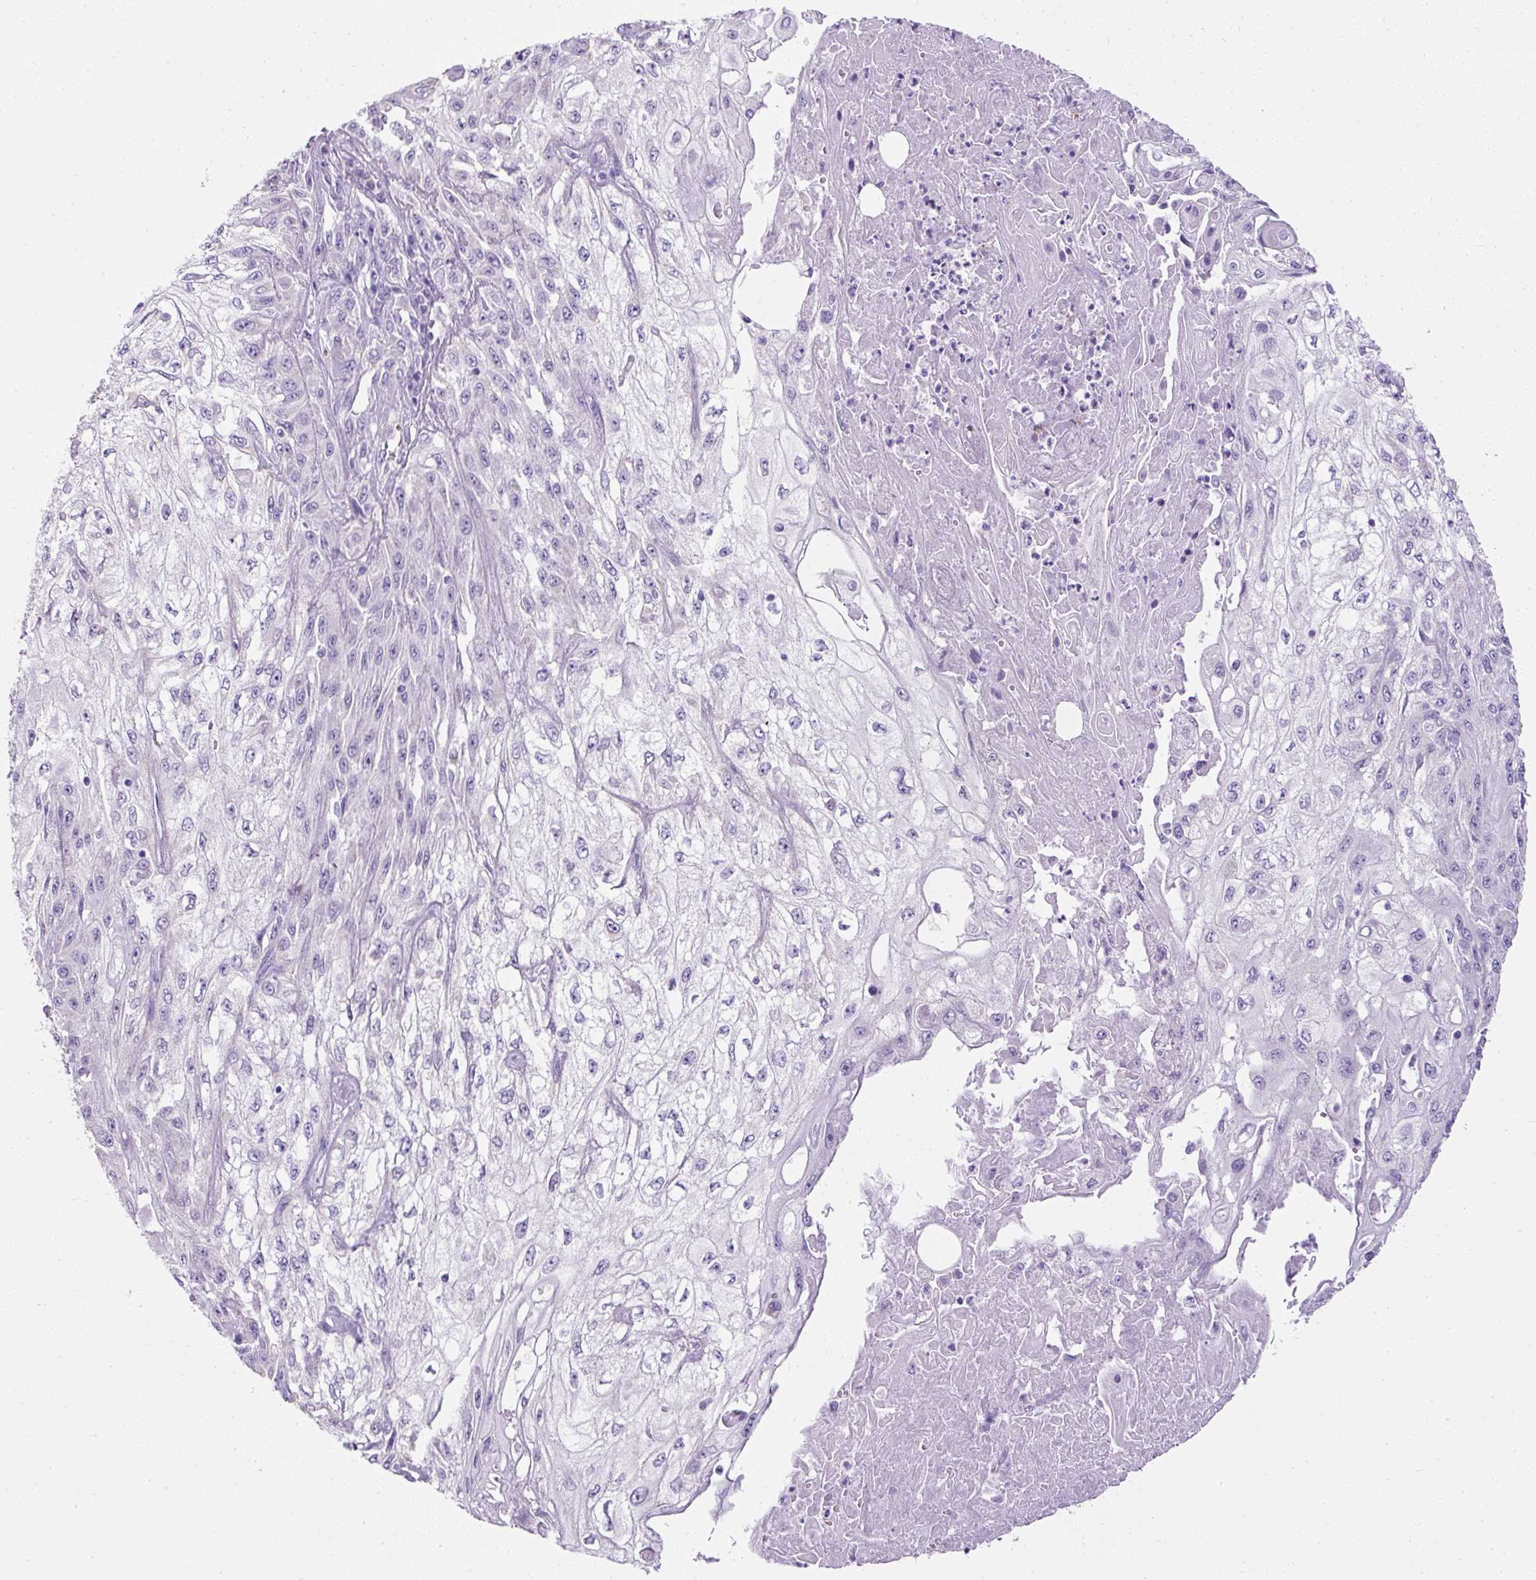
{"staining": {"intensity": "negative", "quantity": "none", "location": "none"}, "tissue": "skin cancer", "cell_type": "Tumor cells", "image_type": "cancer", "snomed": [{"axis": "morphology", "description": "Squamous cell carcinoma, NOS"}, {"axis": "morphology", "description": "Squamous cell carcinoma, metastatic, NOS"}, {"axis": "topography", "description": "Skin"}, {"axis": "topography", "description": "Lymph node"}], "caption": "Tumor cells are negative for brown protein staining in skin metastatic squamous cell carcinoma.", "gene": "C2CD4C", "patient": {"sex": "male", "age": 75}}